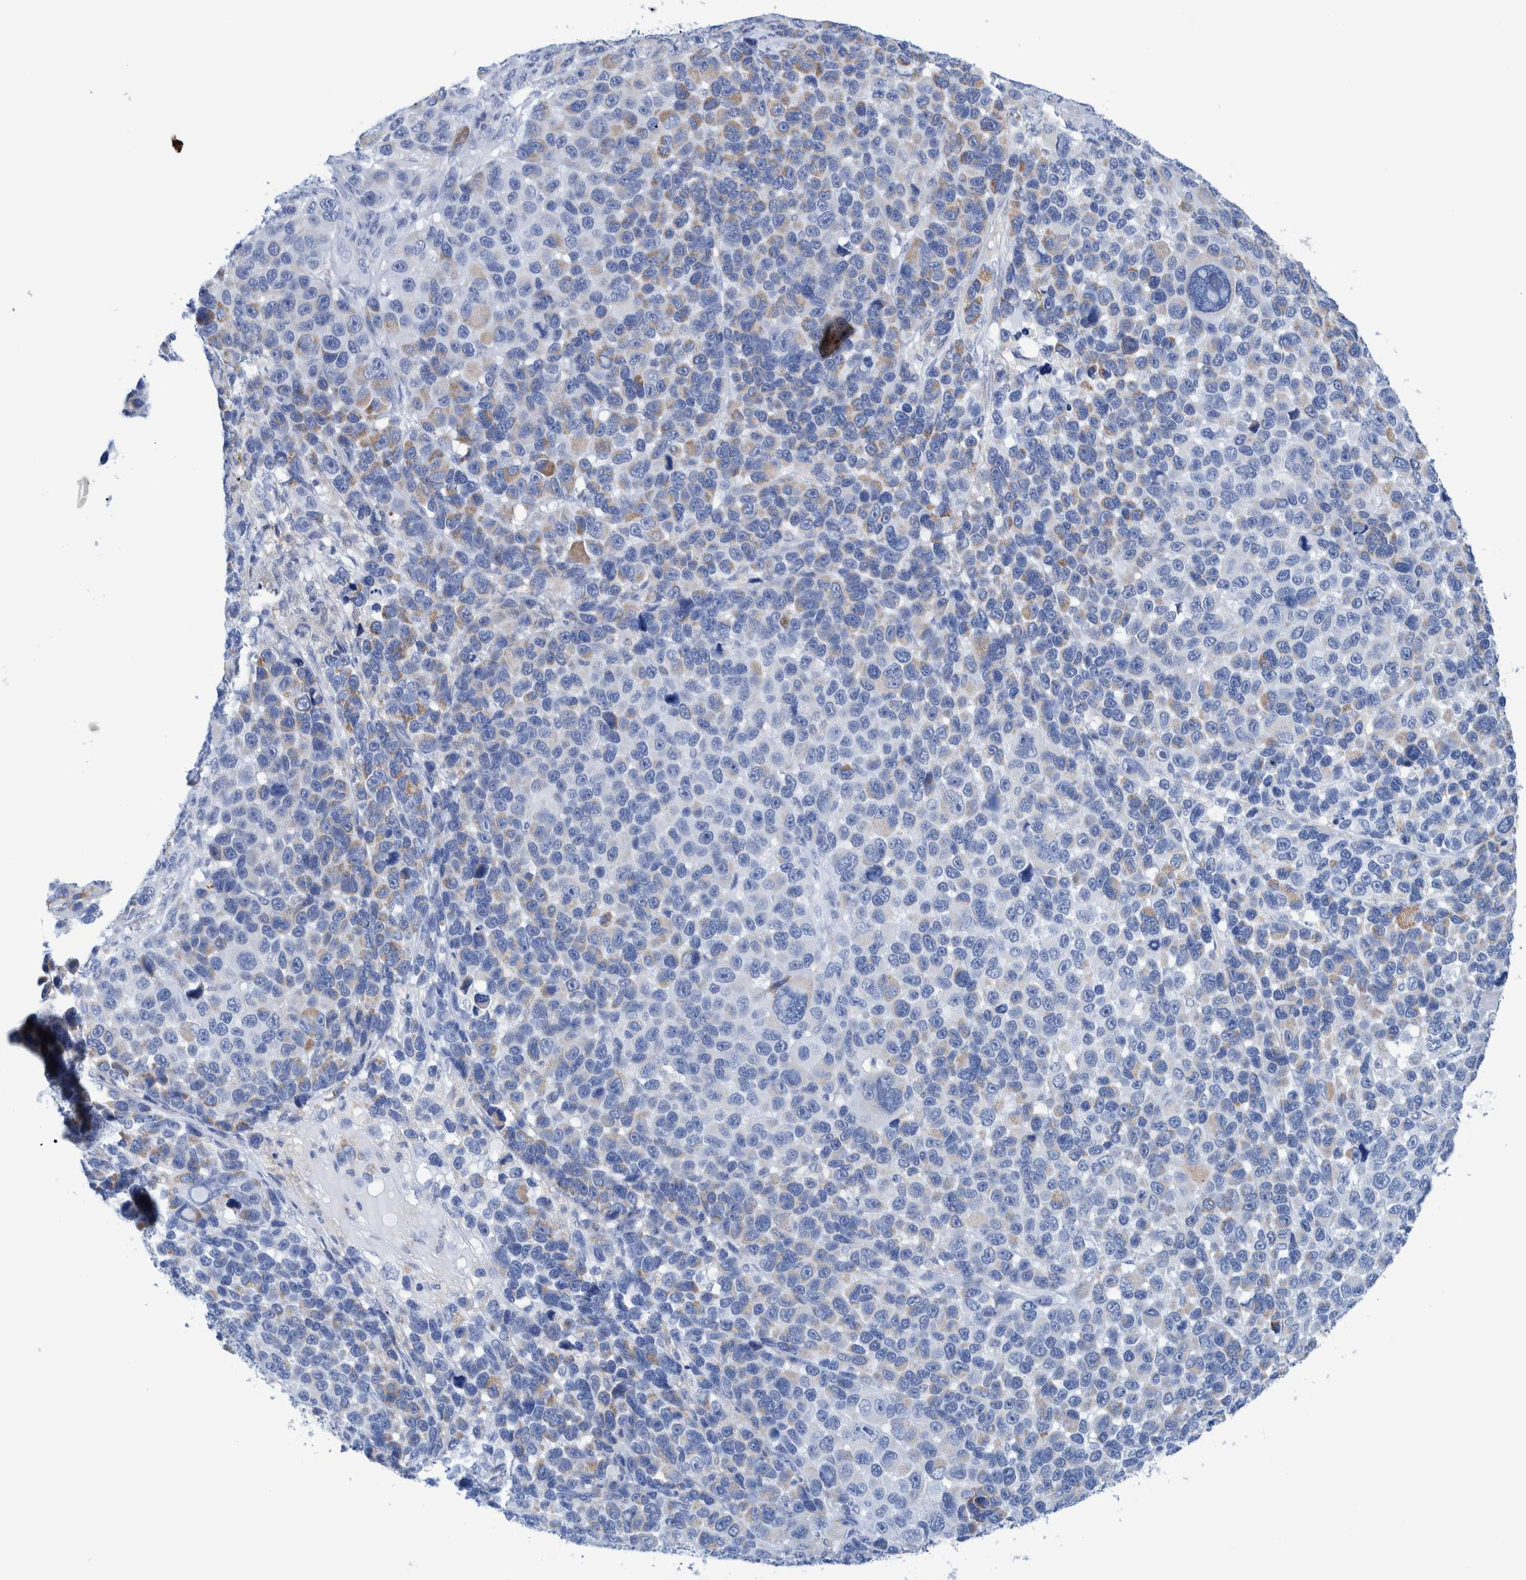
{"staining": {"intensity": "weak", "quantity": "<25%", "location": "cytoplasmic/membranous"}, "tissue": "melanoma", "cell_type": "Tumor cells", "image_type": "cancer", "snomed": [{"axis": "morphology", "description": "Malignant melanoma, NOS"}, {"axis": "topography", "description": "Skin"}], "caption": "A high-resolution image shows immunohistochemistry (IHC) staining of malignant melanoma, which shows no significant staining in tumor cells. Brightfield microscopy of immunohistochemistry stained with DAB (brown) and hematoxylin (blue), captured at high magnification.", "gene": "KRT14", "patient": {"sex": "male", "age": 53}}